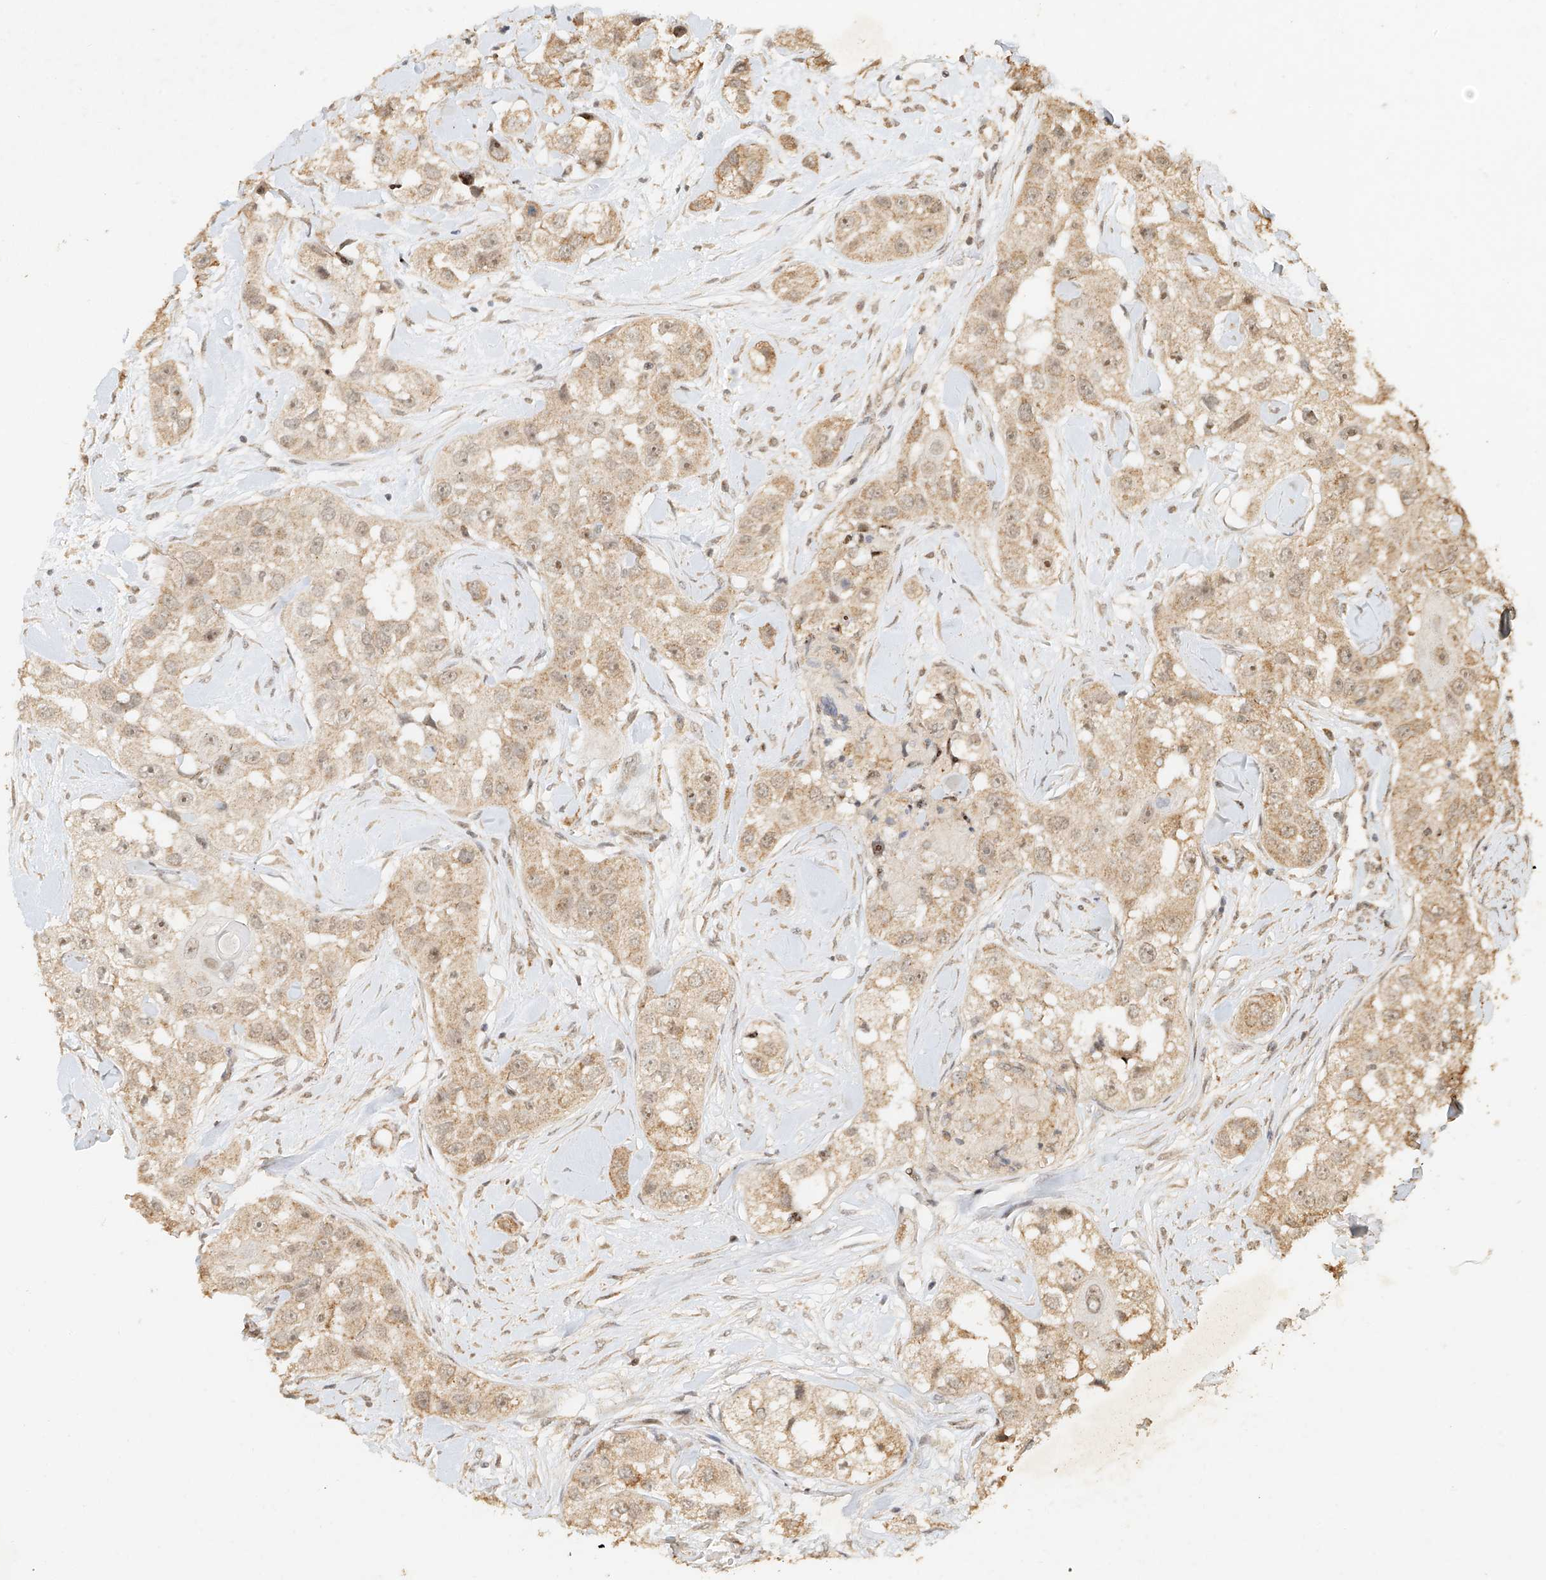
{"staining": {"intensity": "weak", "quantity": ">75%", "location": "cytoplasmic/membranous,nuclear"}, "tissue": "head and neck cancer", "cell_type": "Tumor cells", "image_type": "cancer", "snomed": [{"axis": "morphology", "description": "Normal tissue, NOS"}, {"axis": "morphology", "description": "Squamous cell carcinoma, NOS"}, {"axis": "topography", "description": "Skeletal muscle"}, {"axis": "topography", "description": "Head-Neck"}], "caption": "Immunohistochemistry (DAB) staining of human head and neck cancer demonstrates weak cytoplasmic/membranous and nuclear protein positivity in about >75% of tumor cells.", "gene": "CXorf58", "patient": {"sex": "male", "age": 51}}